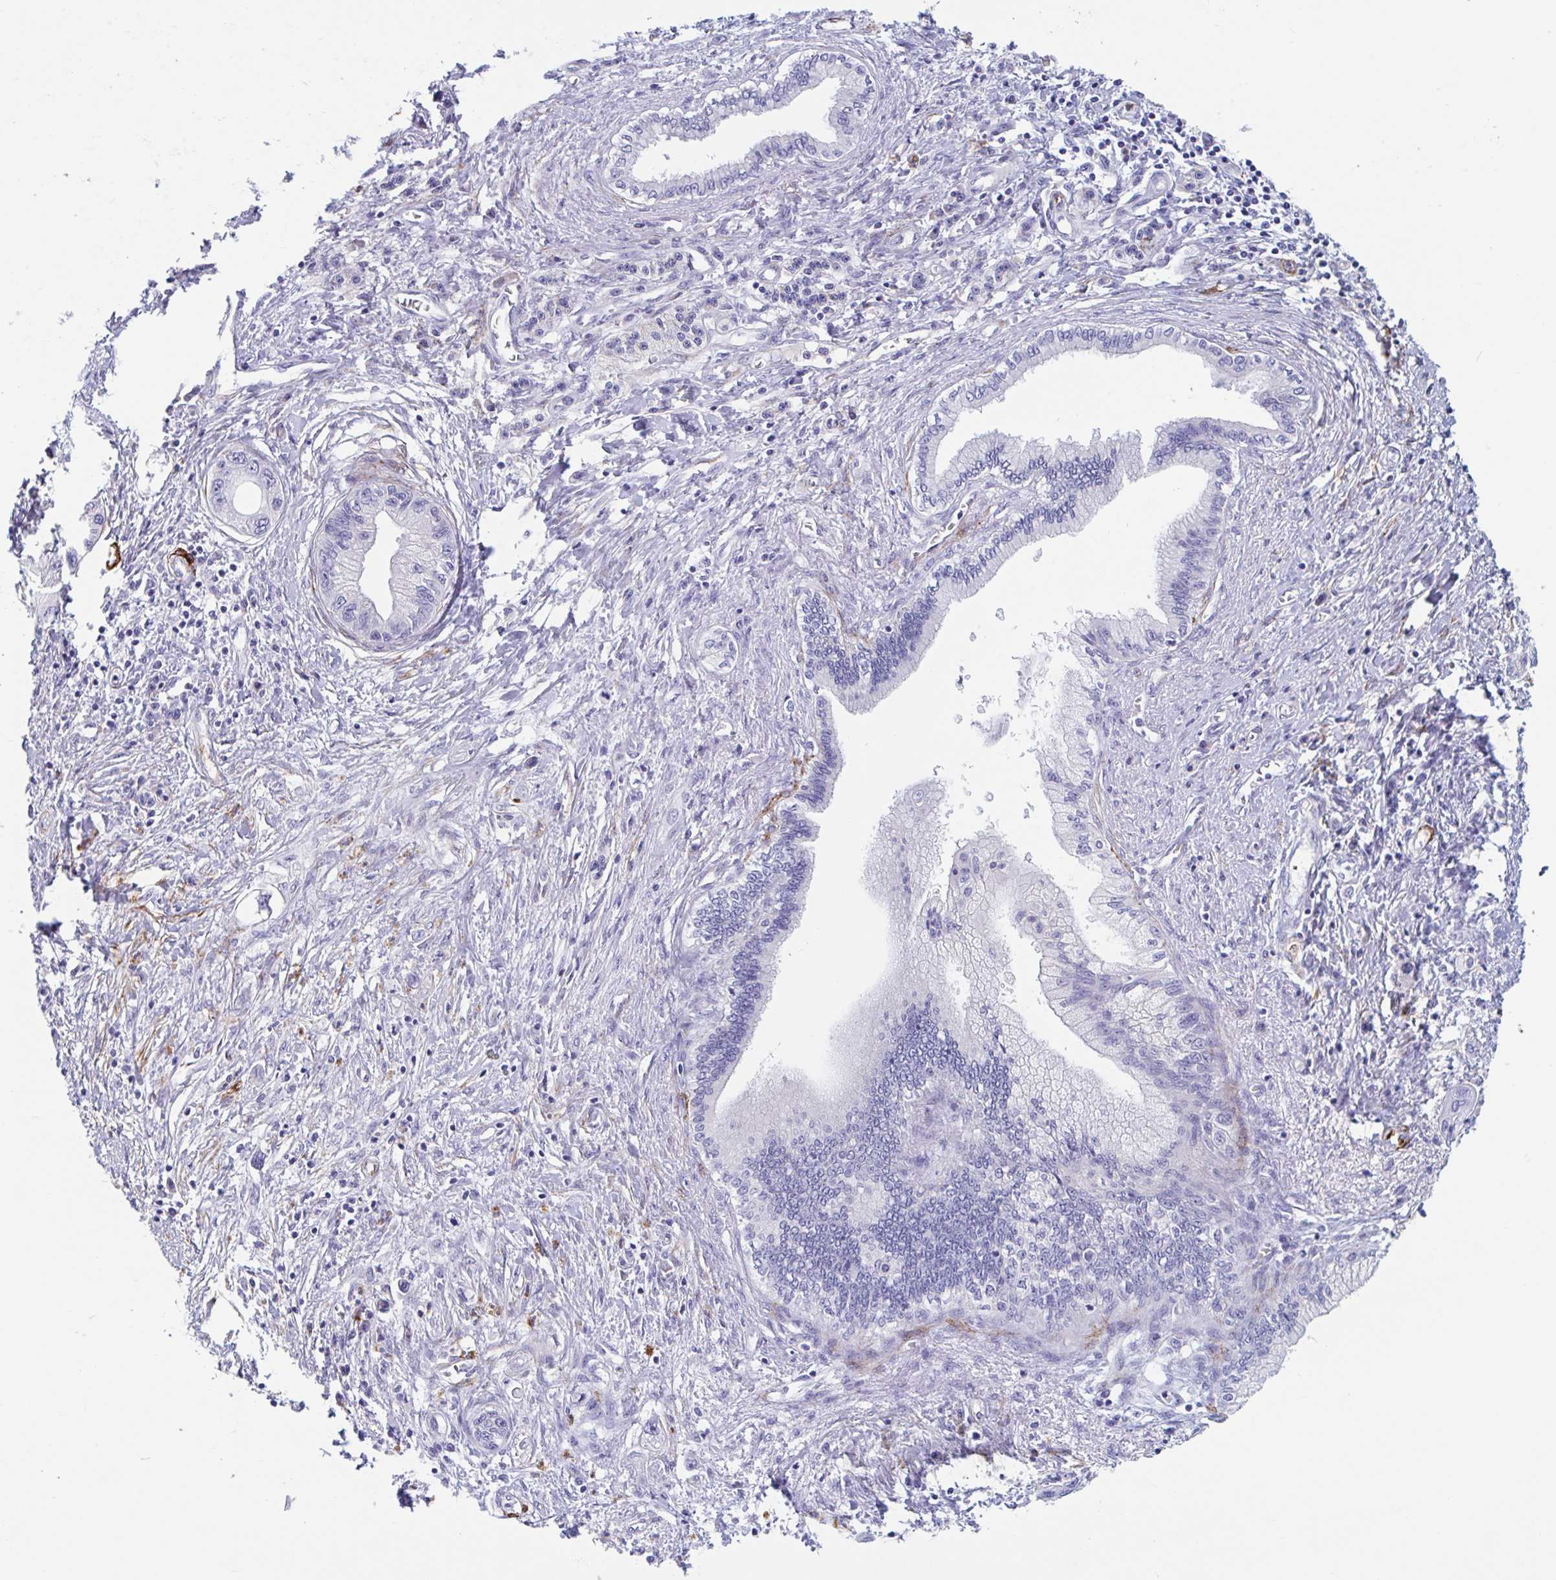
{"staining": {"intensity": "negative", "quantity": "none", "location": "none"}, "tissue": "pancreatic cancer", "cell_type": "Tumor cells", "image_type": "cancer", "snomed": [{"axis": "morphology", "description": "Adenocarcinoma, NOS"}, {"axis": "topography", "description": "Pancreas"}], "caption": "Human pancreatic cancer (adenocarcinoma) stained for a protein using immunohistochemistry (IHC) reveals no expression in tumor cells.", "gene": "ZNHIT2", "patient": {"sex": "male", "age": 61}}